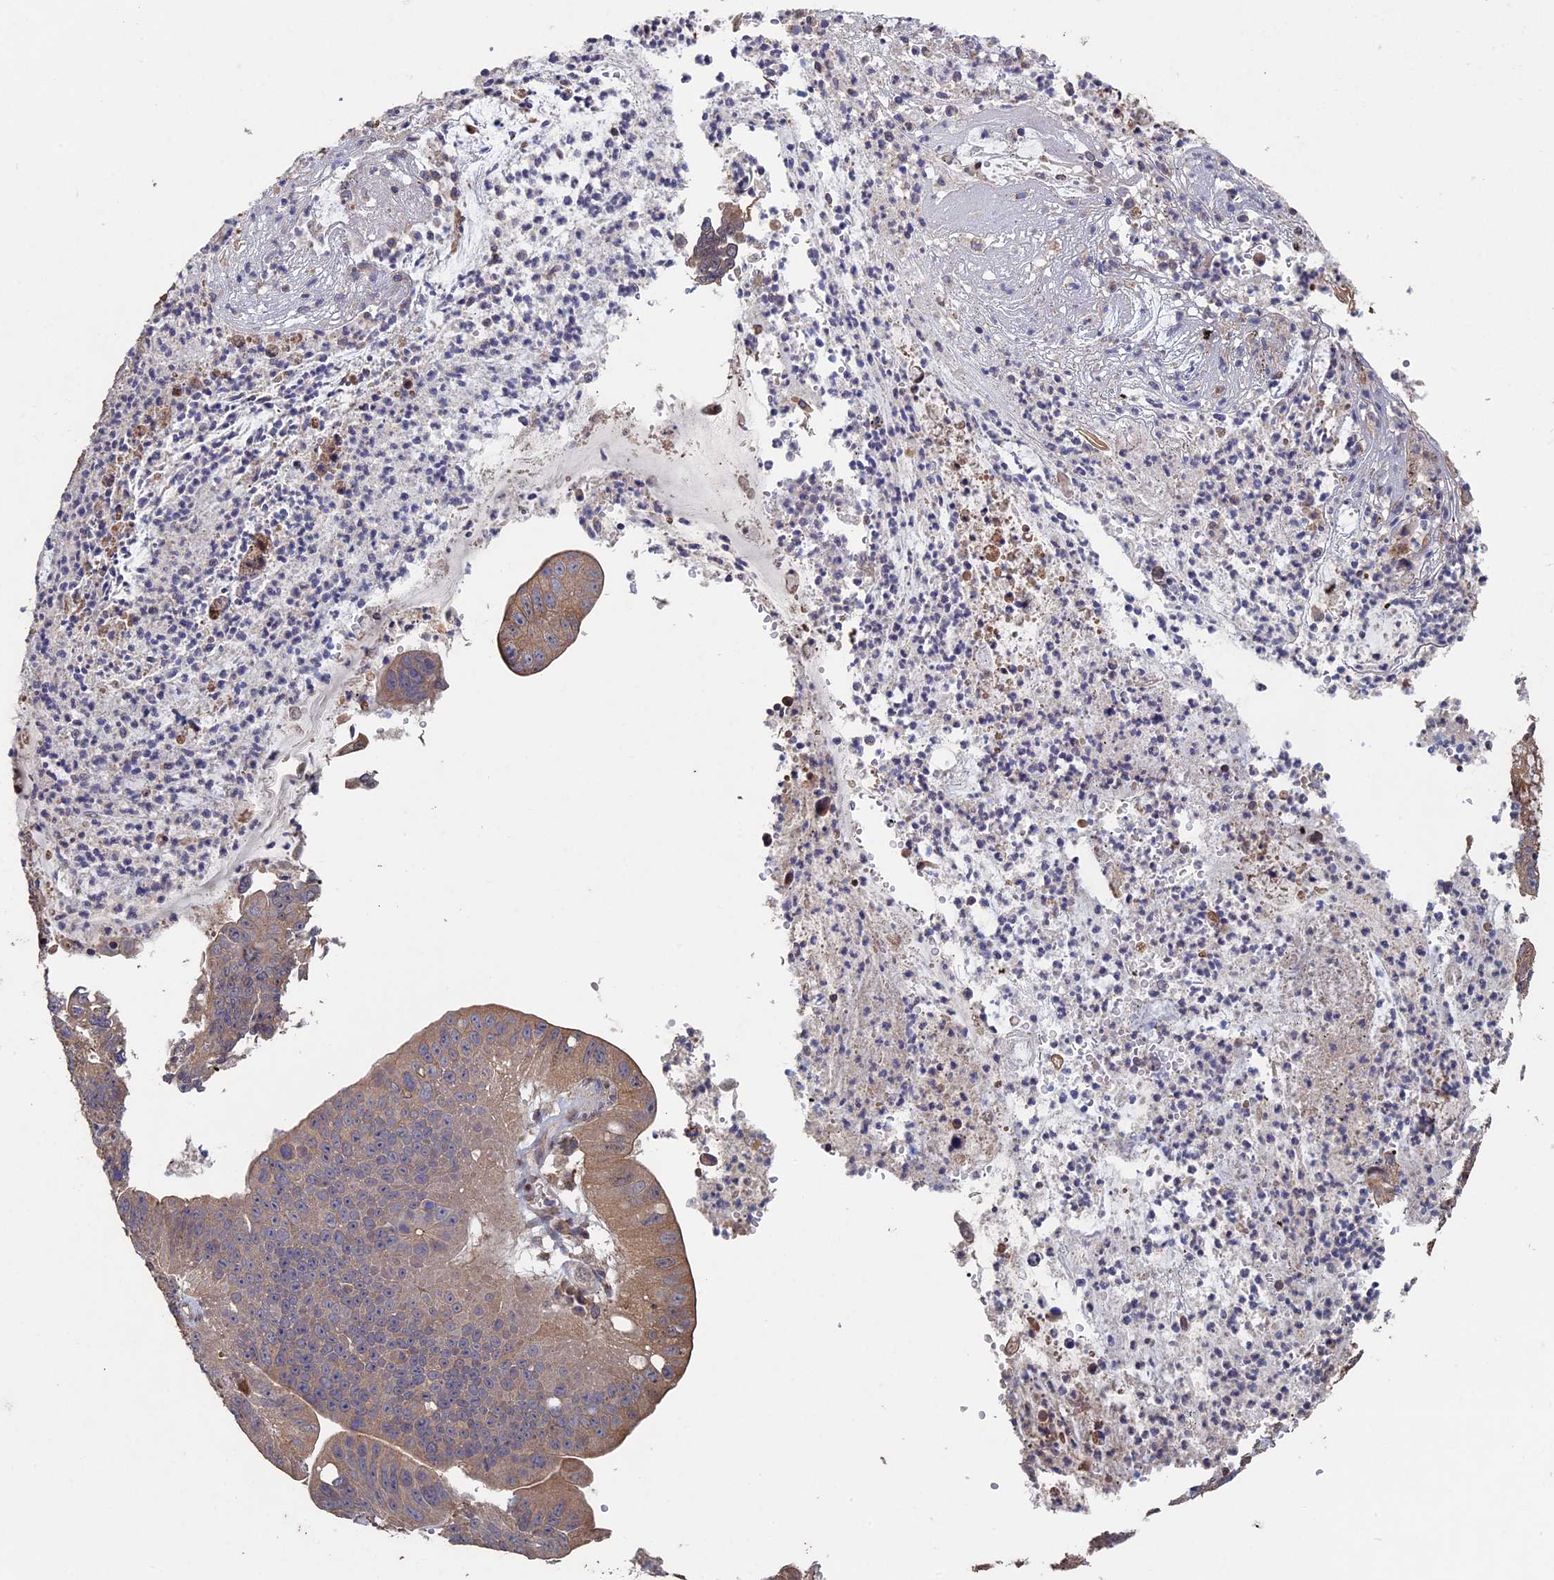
{"staining": {"intensity": "moderate", "quantity": ">75%", "location": "cytoplasmic/membranous"}, "tissue": "stomach cancer", "cell_type": "Tumor cells", "image_type": "cancer", "snomed": [{"axis": "morphology", "description": "Adenocarcinoma, NOS"}, {"axis": "topography", "description": "Stomach"}], "caption": "Immunohistochemistry (IHC) photomicrograph of neoplastic tissue: stomach adenocarcinoma stained using IHC shows medium levels of moderate protein expression localized specifically in the cytoplasmic/membranous of tumor cells, appearing as a cytoplasmic/membranous brown color.", "gene": "KIAA1328", "patient": {"sex": "male", "age": 59}}